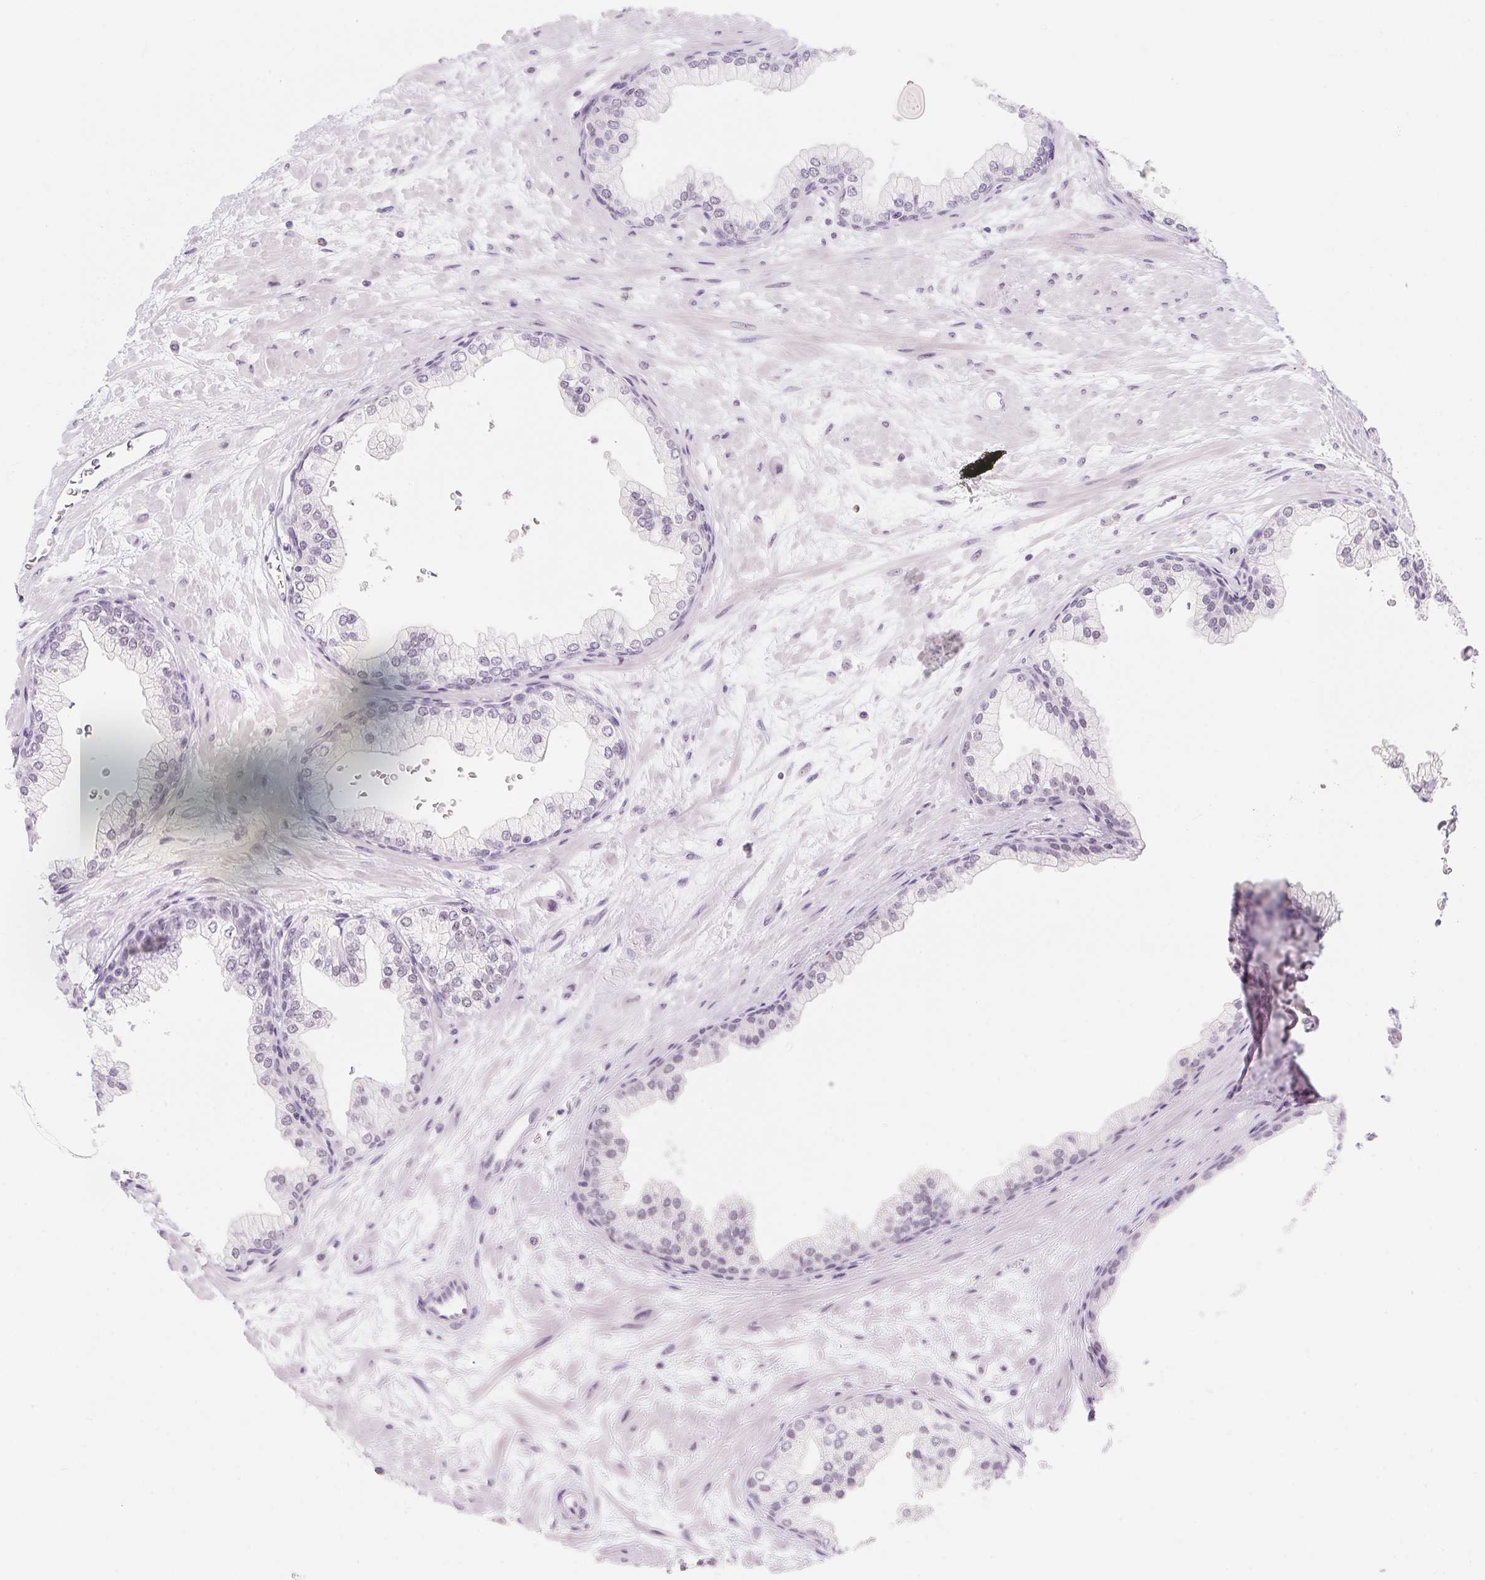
{"staining": {"intensity": "negative", "quantity": "none", "location": "none"}, "tissue": "prostate", "cell_type": "Glandular cells", "image_type": "normal", "snomed": [{"axis": "morphology", "description": "Normal tissue, NOS"}, {"axis": "topography", "description": "Prostate"}, {"axis": "topography", "description": "Peripheral nerve tissue"}], "caption": "Glandular cells show no significant expression in benign prostate. (DAB immunohistochemistry (IHC) visualized using brightfield microscopy, high magnification).", "gene": "ZIC4", "patient": {"sex": "male", "age": 61}}